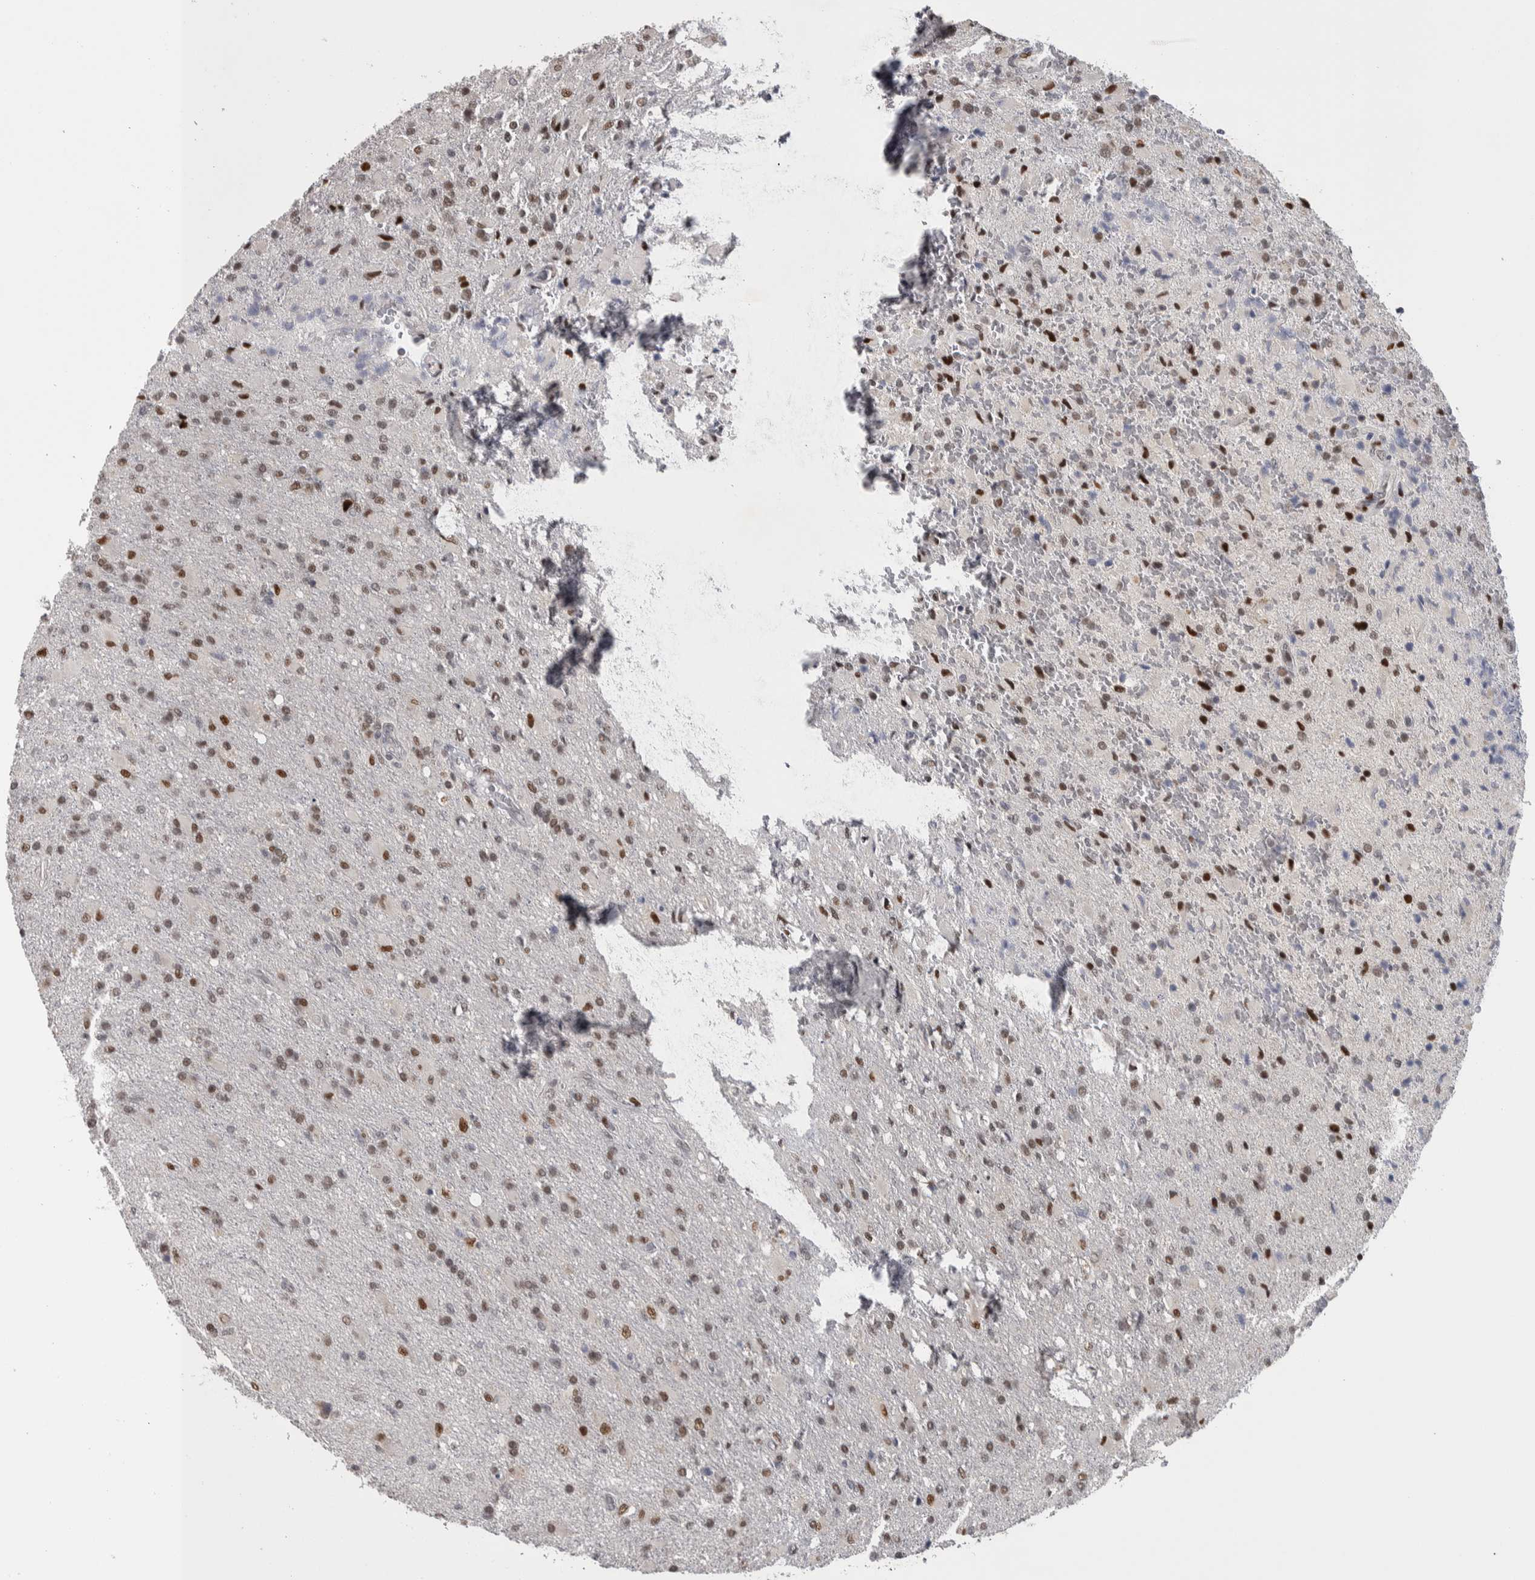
{"staining": {"intensity": "moderate", "quantity": ">75%", "location": "nuclear"}, "tissue": "glioma", "cell_type": "Tumor cells", "image_type": "cancer", "snomed": [{"axis": "morphology", "description": "Glioma, malignant, High grade"}, {"axis": "topography", "description": "Brain"}], "caption": "Immunohistochemistry (DAB (3,3'-diaminobenzidine)) staining of human malignant glioma (high-grade) demonstrates moderate nuclear protein staining in about >75% of tumor cells.", "gene": "HEXIM2", "patient": {"sex": "male", "age": 71}}